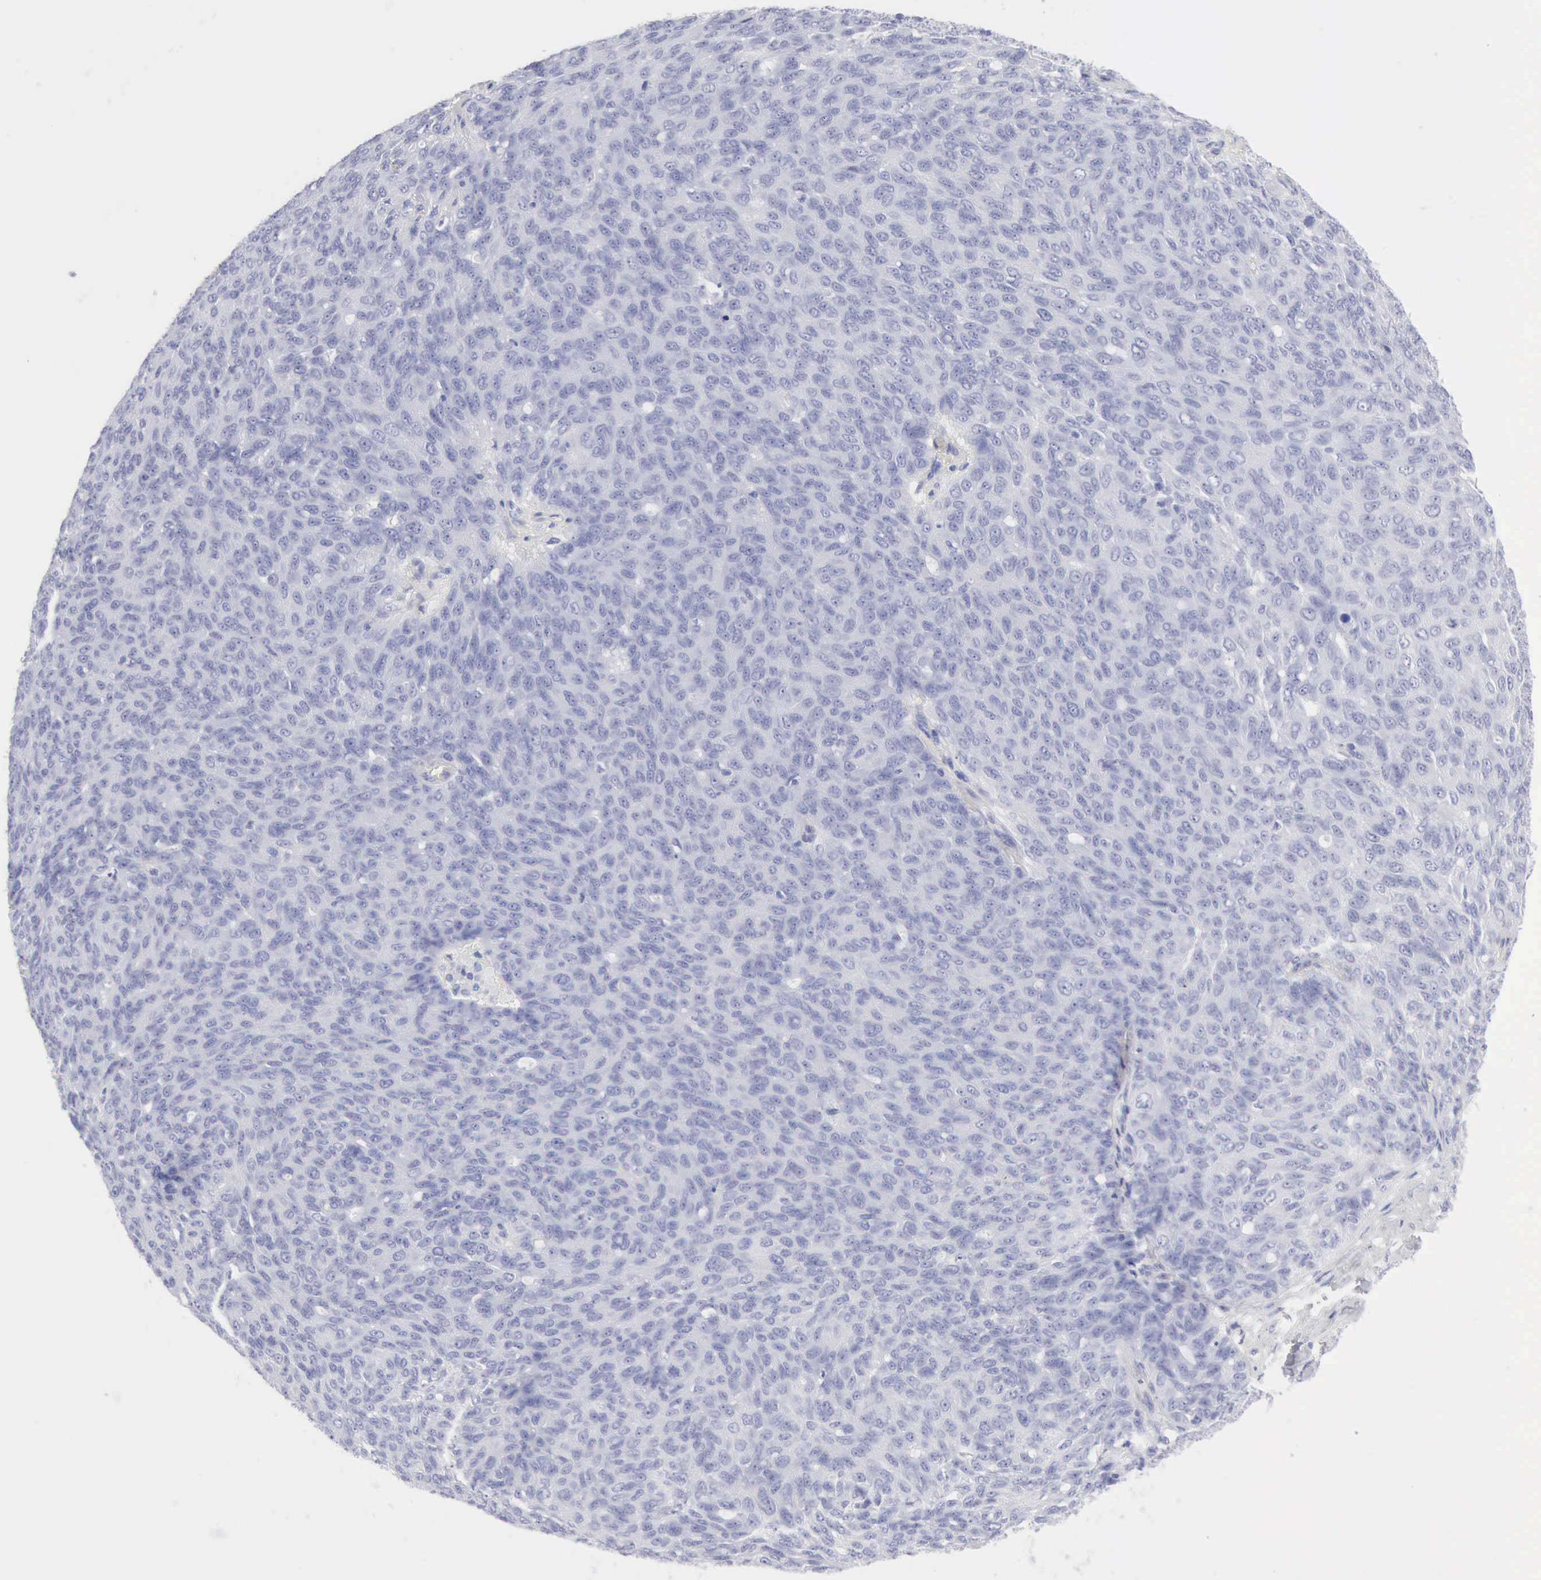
{"staining": {"intensity": "negative", "quantity": "none", "location": "none"}, "tissue": "ovarian cancer", "cell_type": "Tumor cells", "image_type": "cancer", "snomed": [{"axis": "morphology", "description": "Carcinoma, endometroid"}, {"axis": "topography", "description": "Ovary"}], "caption": "The histopathology image shows no significant positivity in tumor cells of endometroid carcinoma (ovarian).", "gene": "KRT10", "patient": {"sex": "female", "age": 60}}